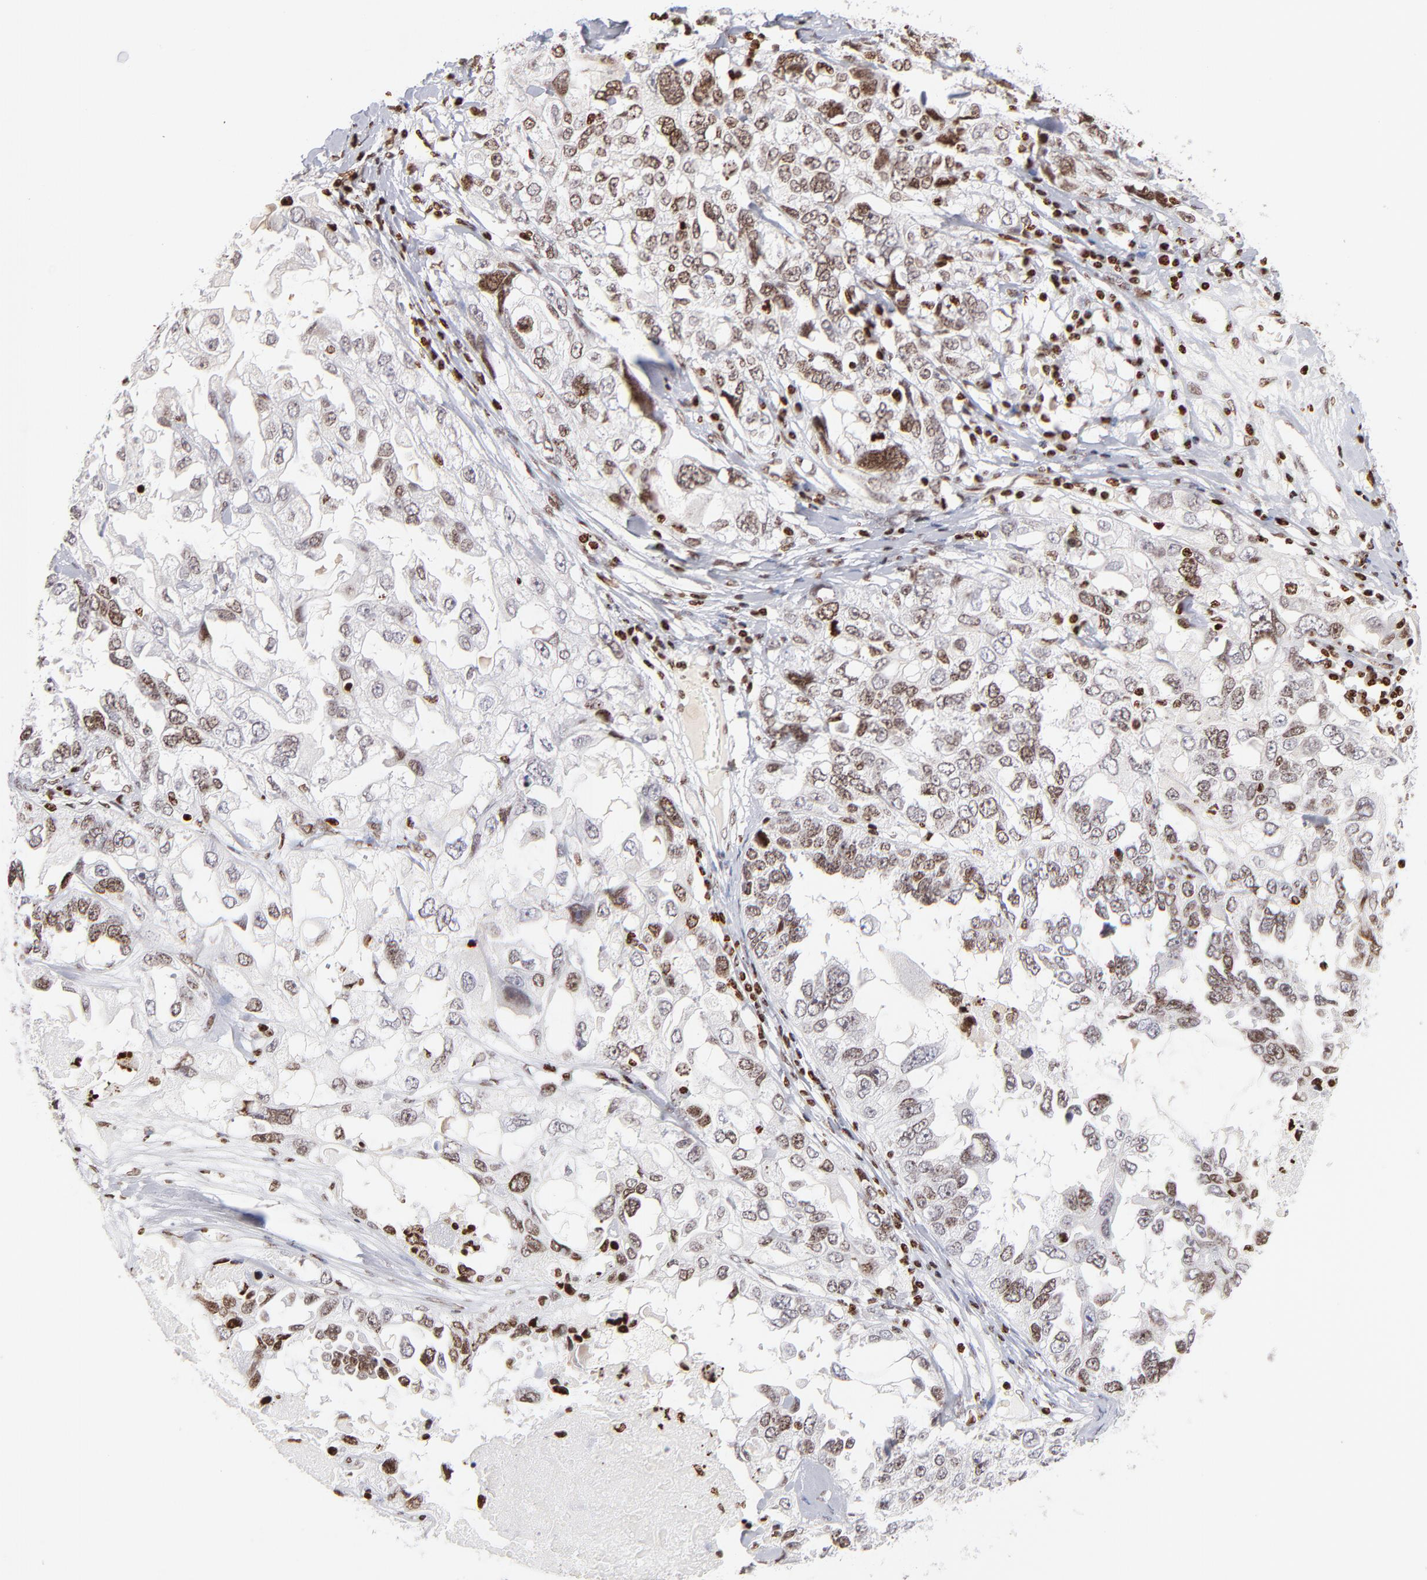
{"staining": {"intensity": "moderate", "quantity": ">75%", "location": "nuclear"}, "tissue": "ovarian cancer", "cell_type": "Tumor cells", "image_type": "cancer", "snomed": [{"axis": "morphology", "description": "Cystadenocarcinoma, serous, NOS"}, {"axis": "topography", "description": "Ovary"}], "caption": "Protein expression by IHC shows moderate nuclear positivity in approximately >75% of tumor cells in ovarian cancer (serous cystadenocarcinoma).", "gene": "RTL4", "patient": {"sex": "female", "age": 82}}